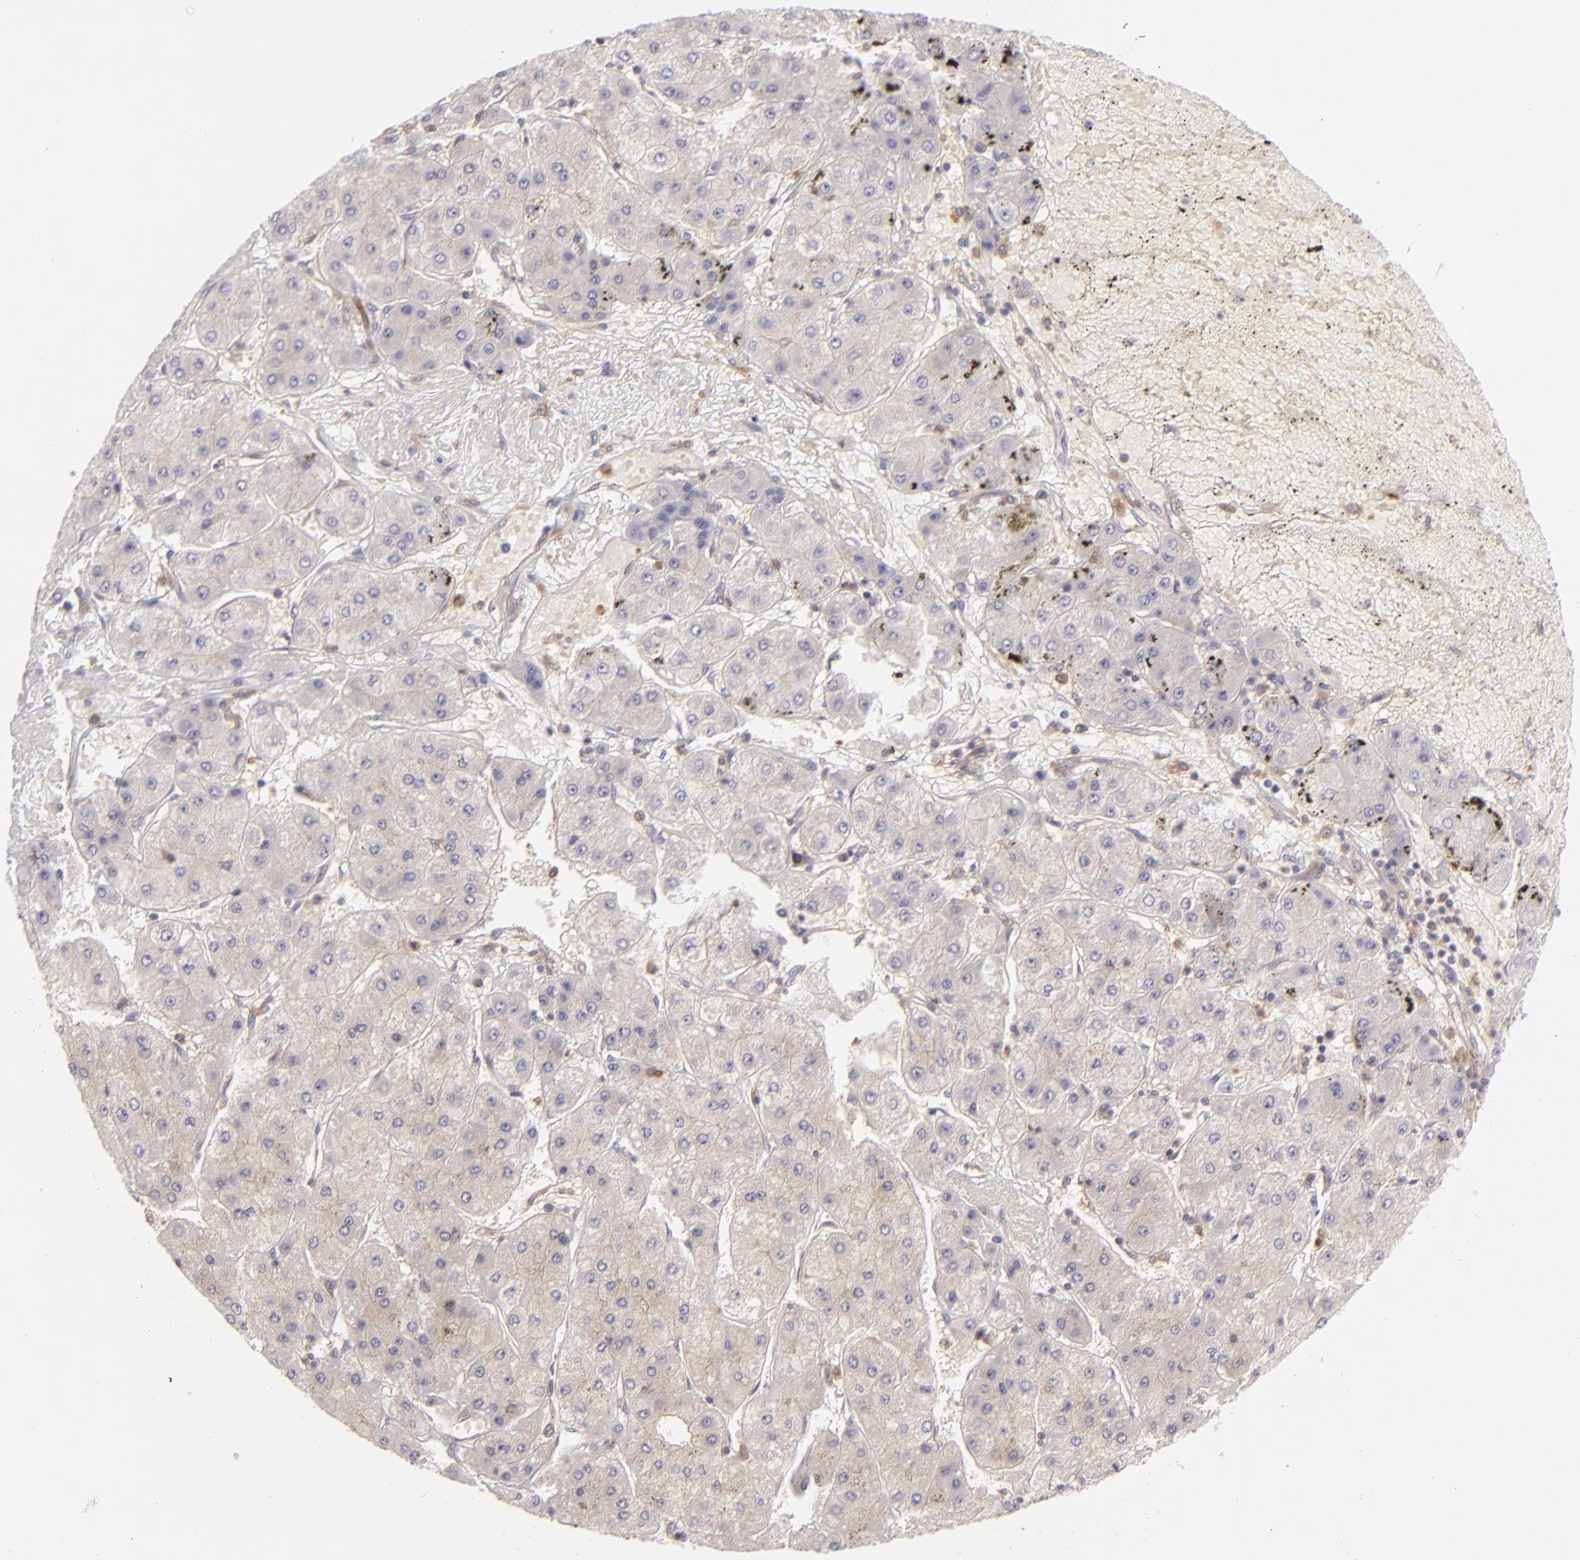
{"staining": {"intensity": "weak", "quantity": ">75%", "location": "cytoplasmic/membranous"}, "tissue": "liver cancer", "cell_type": "Tumor cells", "image_type": "cancer", "snomed": [{"axis": "morphology", "description": "Carcinoma, Hepatocellular, NOS"}, {"axis": "topography", "description": "Liver"}], "caption": "DAB immunohistochemical staining of hepatocellular carcinoma (liver) exhibits weak cytoplasmic/membranous protein positivity in about >75% of tumor cells.", "gene": "MMP10", "patient": {"sex": "female", "age": 52}}